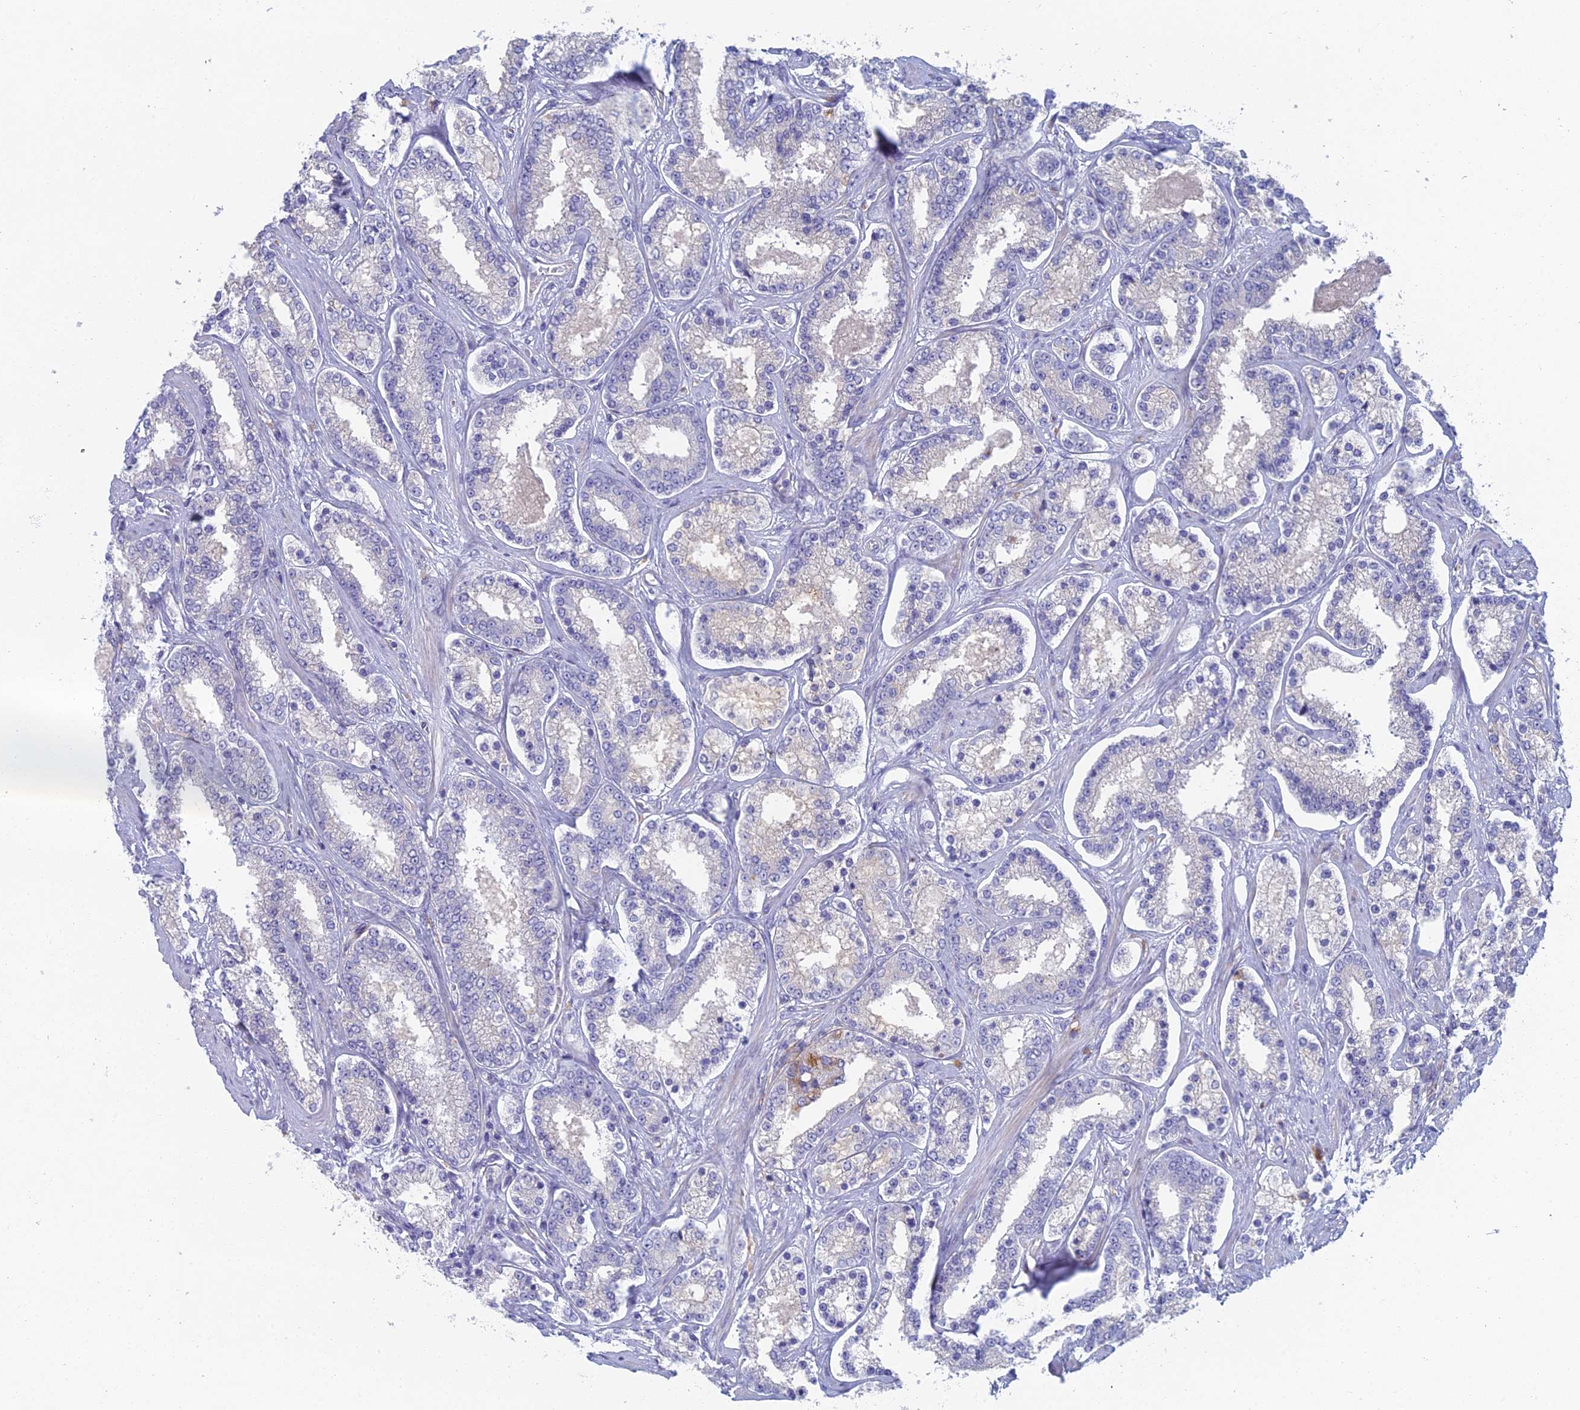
{"staining": {"intensity": "negative", "quantity": "none", "location": "none"}, "tissue": "prostate cancer", "cell_type": "Tumor cells", "image_type": "cancer", "snomed": [{"axis": "morphology", "description": "Normal tissue, NOS"}, {"axis": "morphology", "description": "Adenocarcinoma, High grade"}, {"axis": "topography", "description": "Prostate"}], "caption": "Tumor cells are negative for protein expression in human high-grade adenocarcinoma (prostate).", "gene": "FERD3L", "patient": {"sex": "male", "age": 83}}